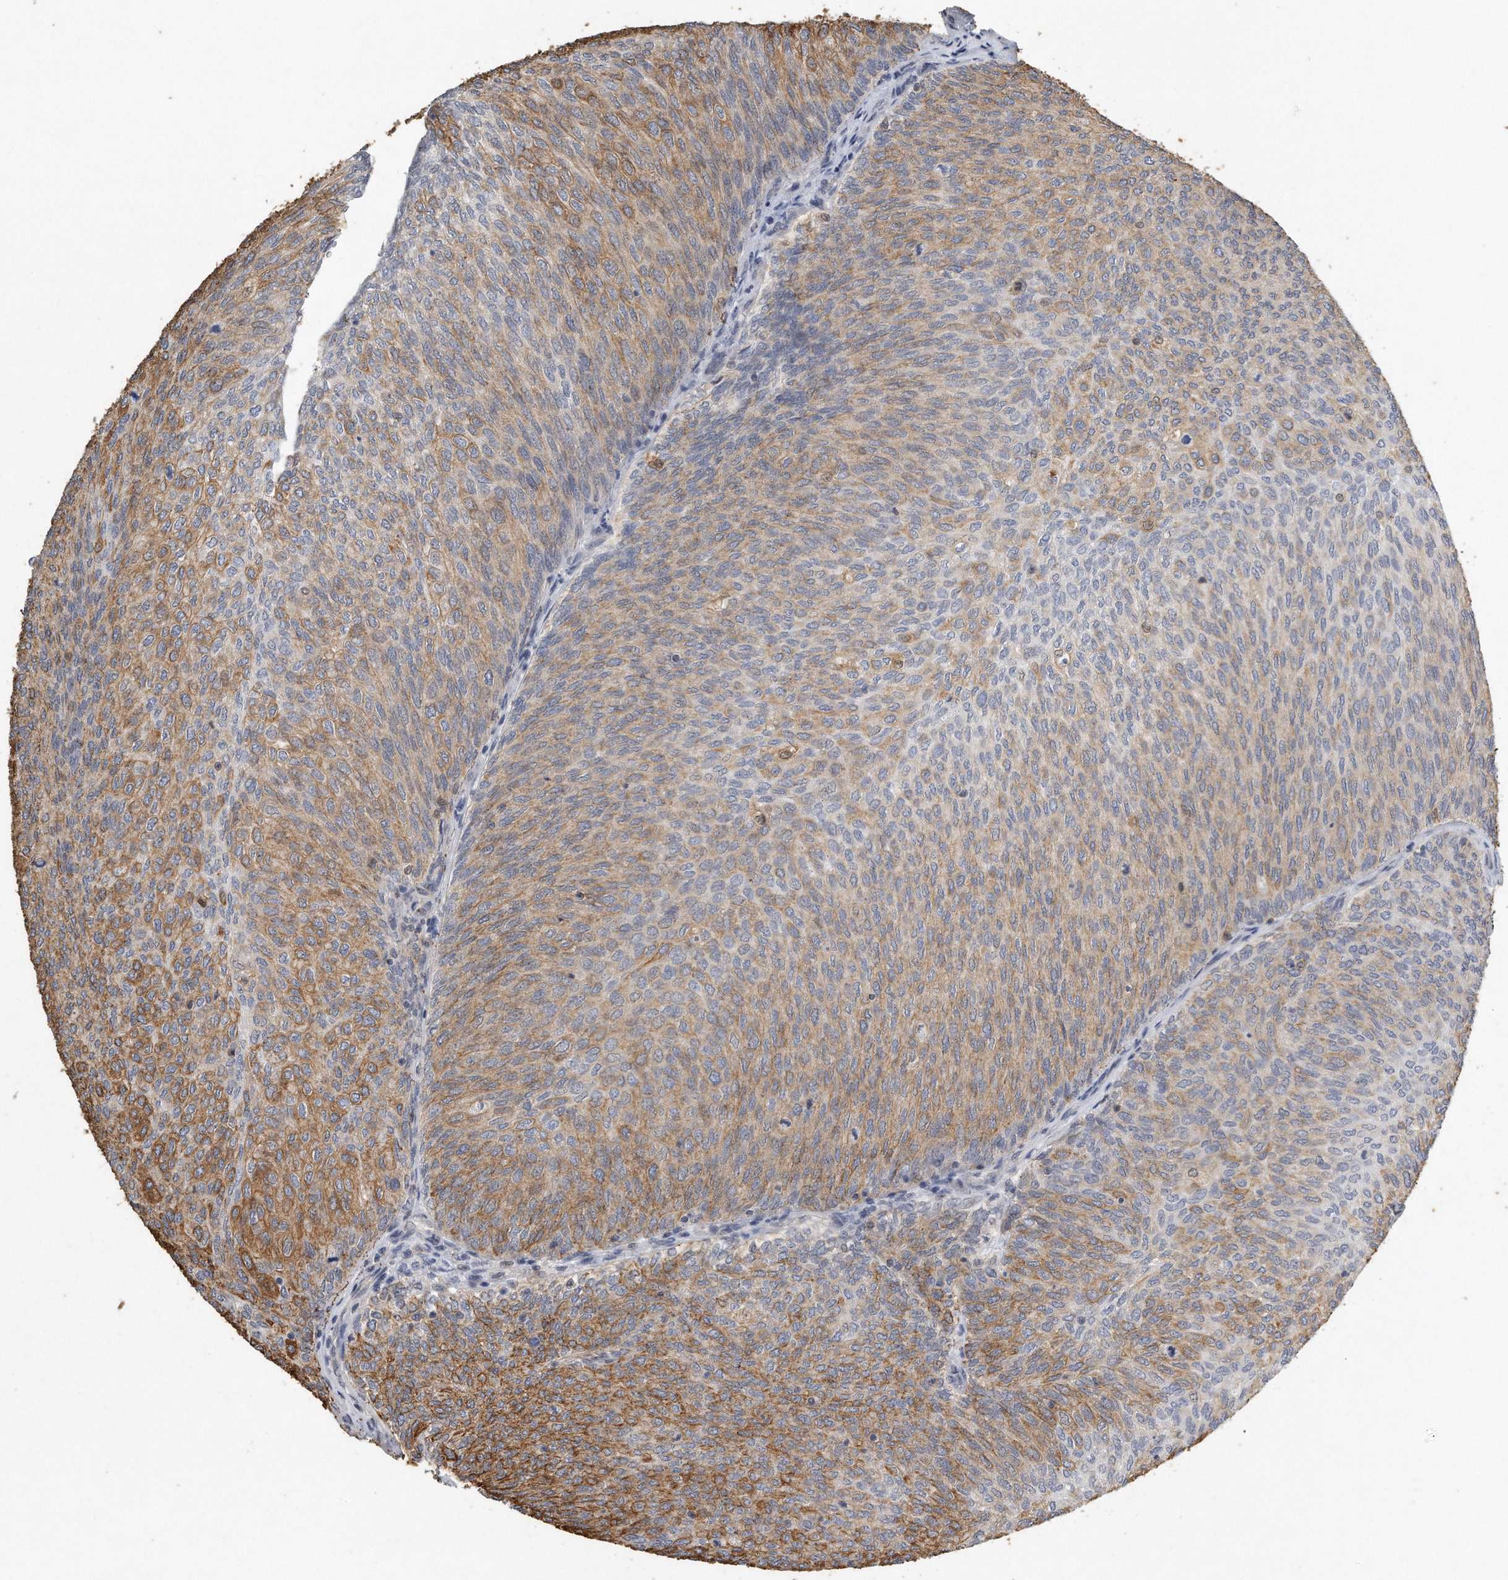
{"staining": {"intensity": "moderate", "quantity": ">75%", "location": "cytoplasmic/membranous"}, "tissue": "urothelial cancer", "cell_type": "Tumor cells", "image_type": "cancer", "snomed": [{"axis": "morphology", "description": "Urothelial carcinoma, Low grade"}, {"axis": "topography", "description": "Urinary bladder"}], "caption": "Brown immunohistochemical staining in low-grade urothelial carcinoma shows moderate cytoplasmic/membranous expression in approximately >75% of tumor cells.", "gene": "CAMK1", "patient": {"sex": "female", "age": 79}}